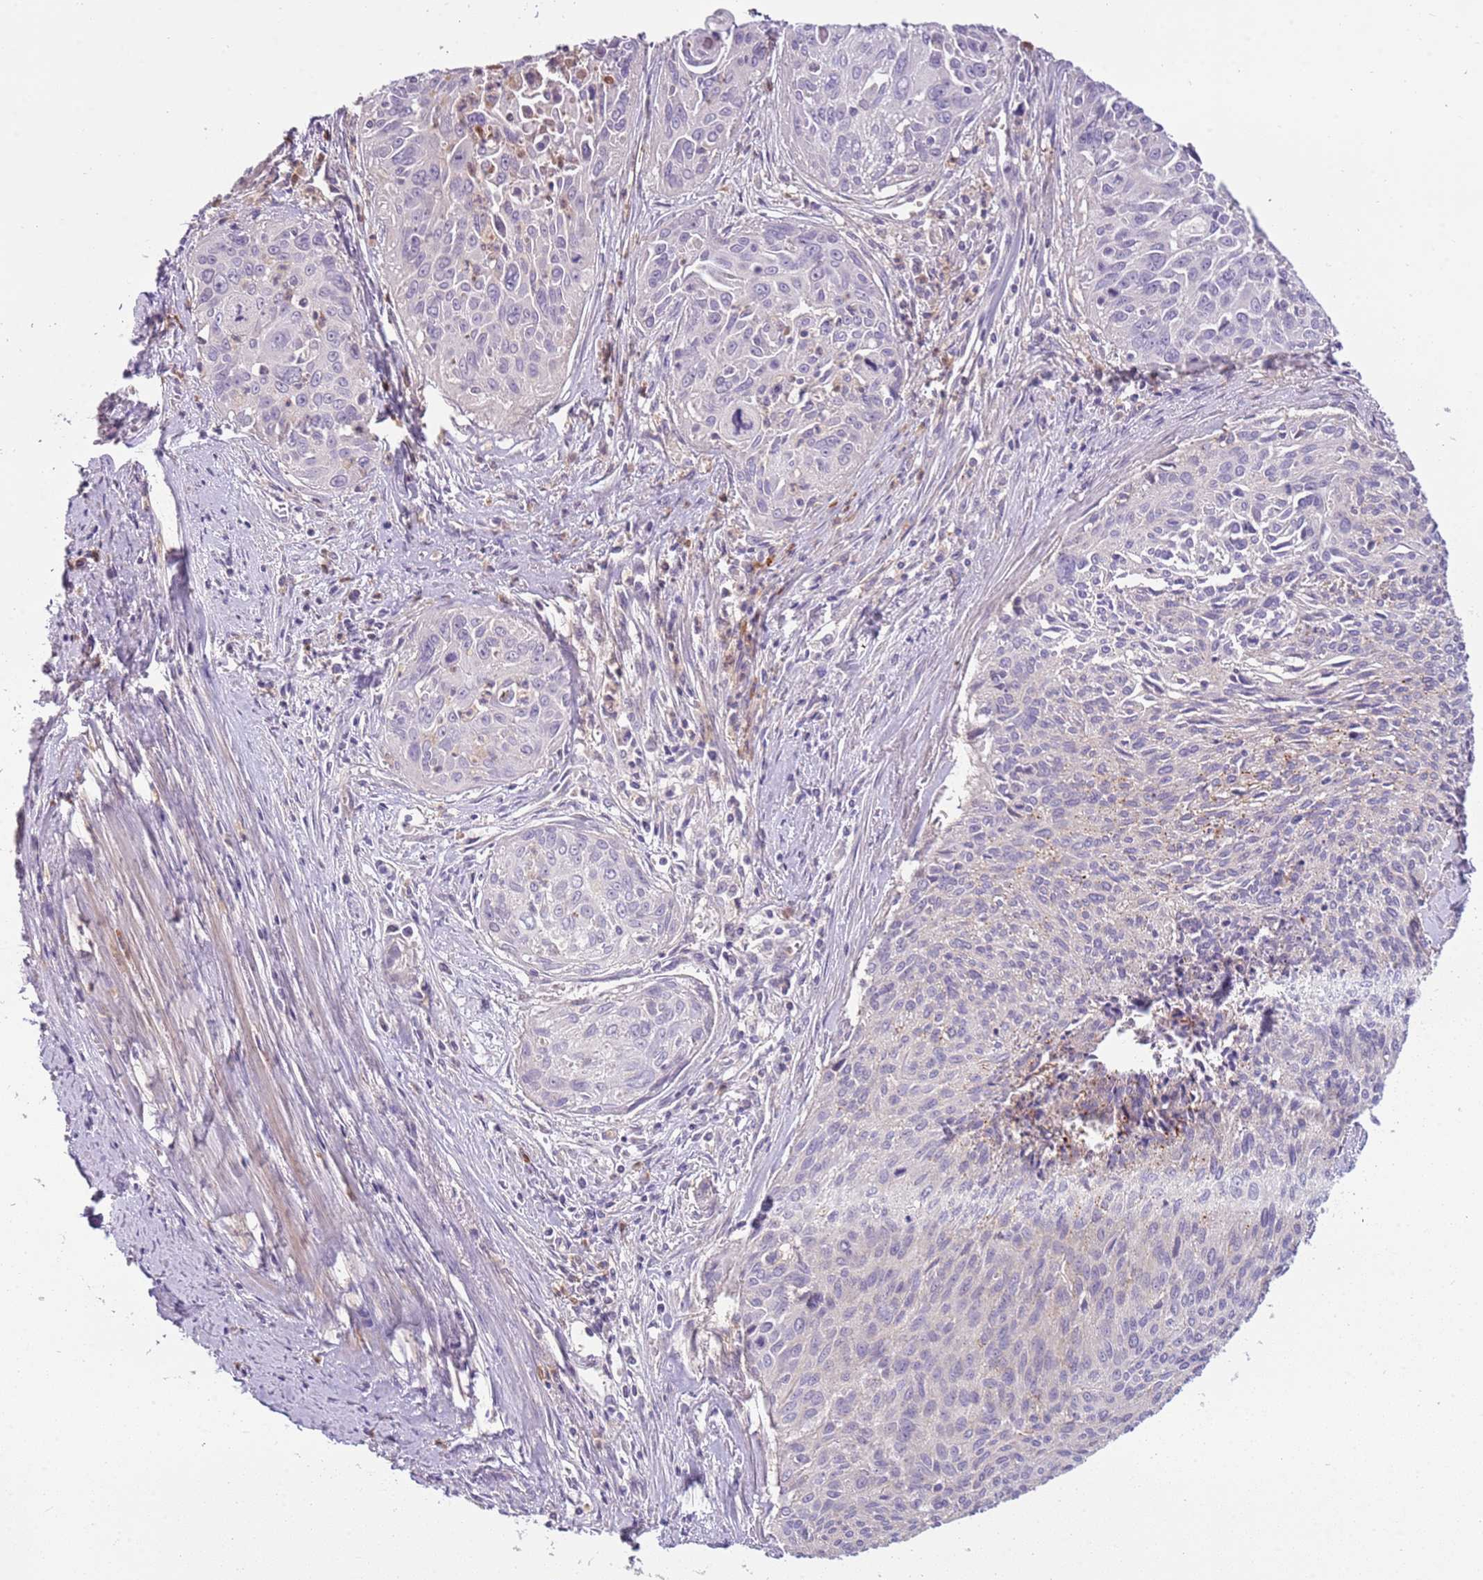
{"staining": {"intensity": "negative", "quantity": "none", "location": "none"}, "tissue": "cervical cancer", "cell_type": "Tumor cells", "image_type": "cancer", "snomed": [{"axis": "morphology", "description": "Squamous cell carcinoma, NOS"}, {"axis": "topography", "description": "Cervix"}], "caption": "Photomicrograph shows no significant protein positivity in tumor cells of cervical cancer. (Brightfield microscopy of DAB (3,3'-diaminobenzidine) IHC at high magnification).", "gene": "ARHGAP5", "patient": {"sex": "female", "age": 55}}